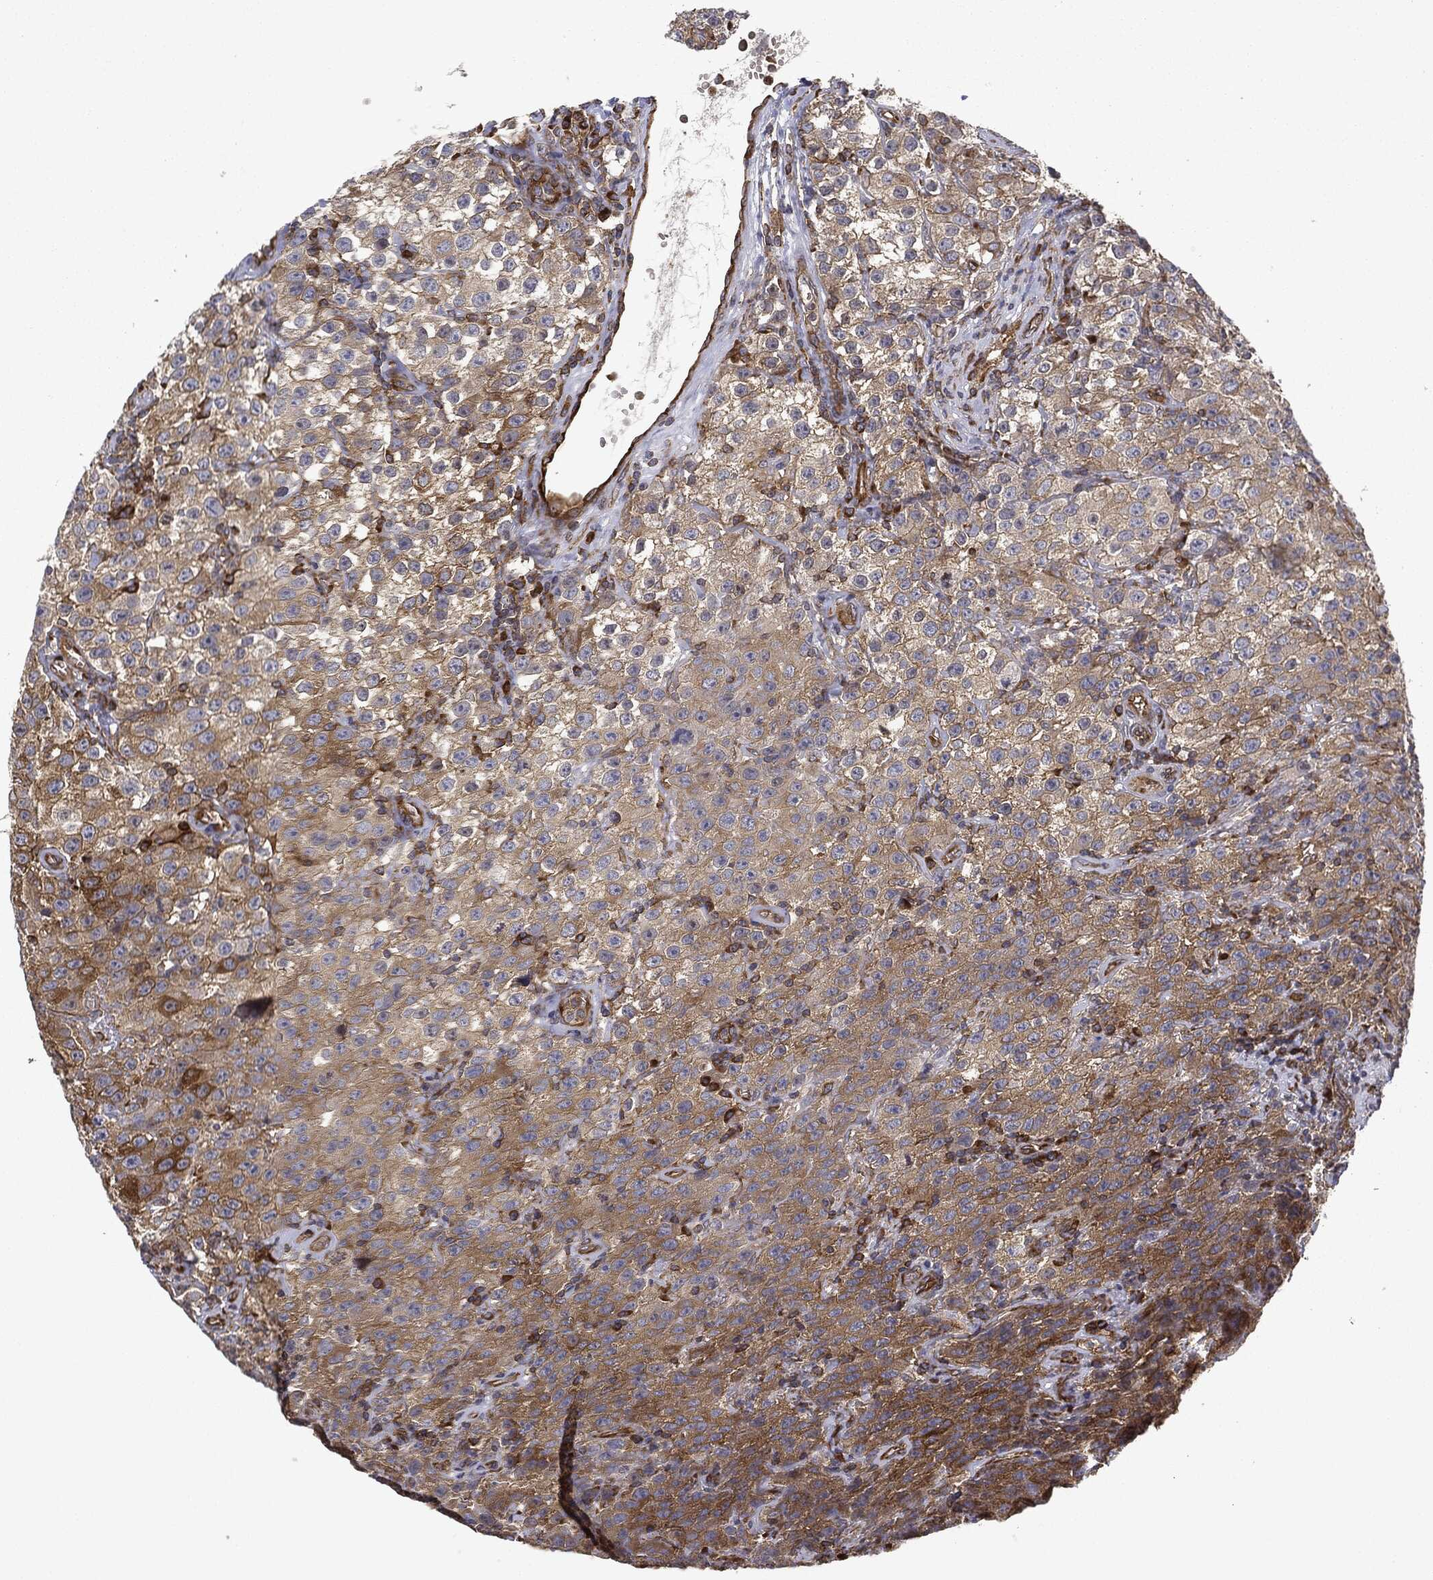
{"staining": {"intensity": "strong", "quantity": "25%-75%", "location": "cytoplasmic/membranous"}, "tissue": "testis cancer", "cell_type": "Tumor cells", "image_type": "cancer", "snomed": [{"axis": "morphology", "description": "Seminoma, NOS"}, {"axis": "topography", "description": "Testis"}], "caption": "Testis seminoma was stained to show a protein in brown. There is high levels of strong cytoplasmic/membranous positivity in about 25%-75% of tumor cells.", "gene": "EIF2AK2", "patient": {"sex": "male", "age": 52}}